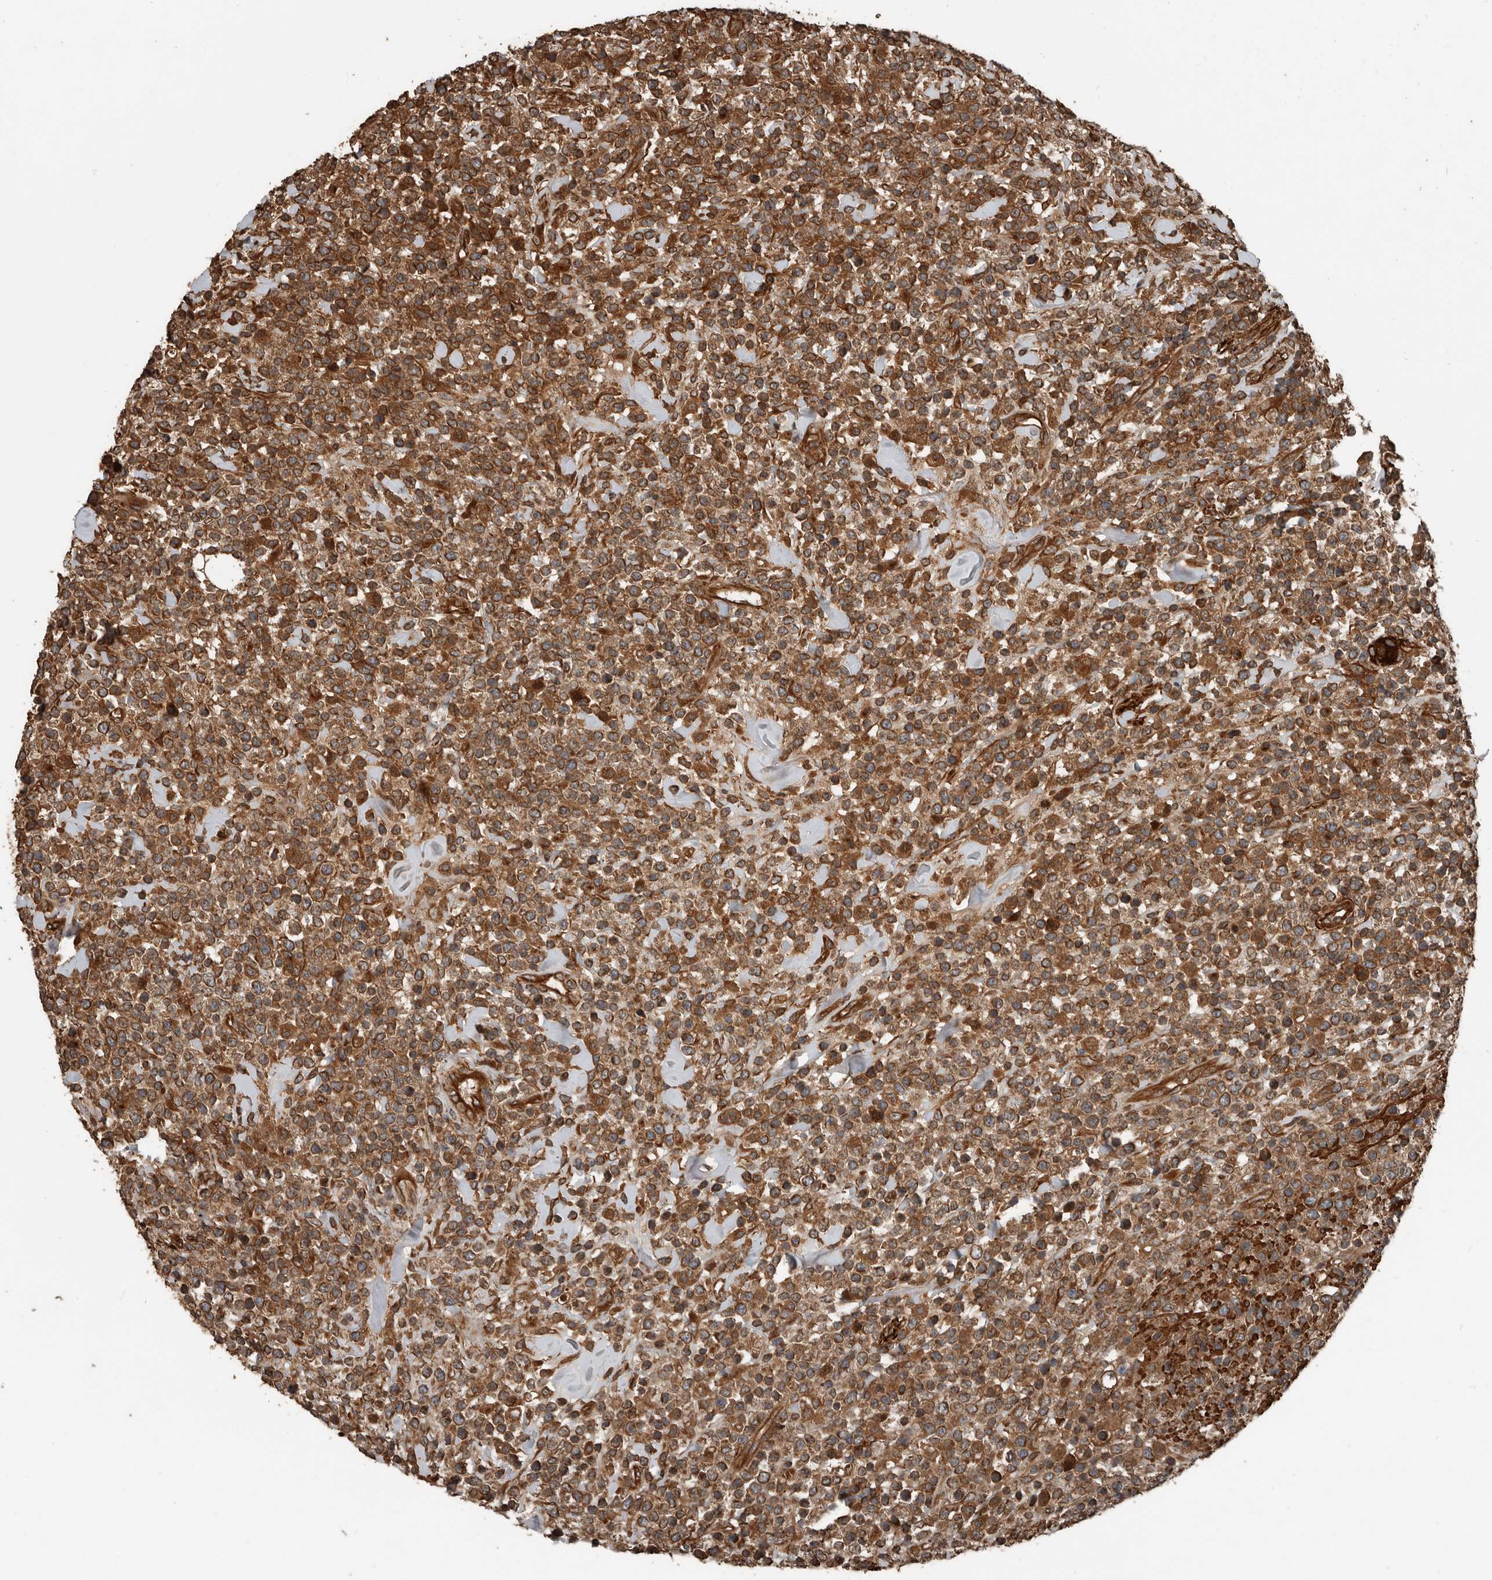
{"staining": {"intensity": "moderate", "quantity": ">75%", "location": "cytoplasmic/membranous"}, "tissue": "lymphoma", "cell_type": "Tumor cells", "image_type": "cancer", "snomed": [{"axis": "morphology", "description": "Malignant lymphoma, non-Hodgkin's type, High grade"}, {"axis": "topography", "description": "Colon"}], "caption": "The immunohistochemical stain highlights moderate cytoplasmic/membranous staining in tumor cells of malignant lymphoma, non-Hodgkin's type (high-grade) tissue.", "gene": "YOD1", "patient": {"sex": "female", "age": 53}}